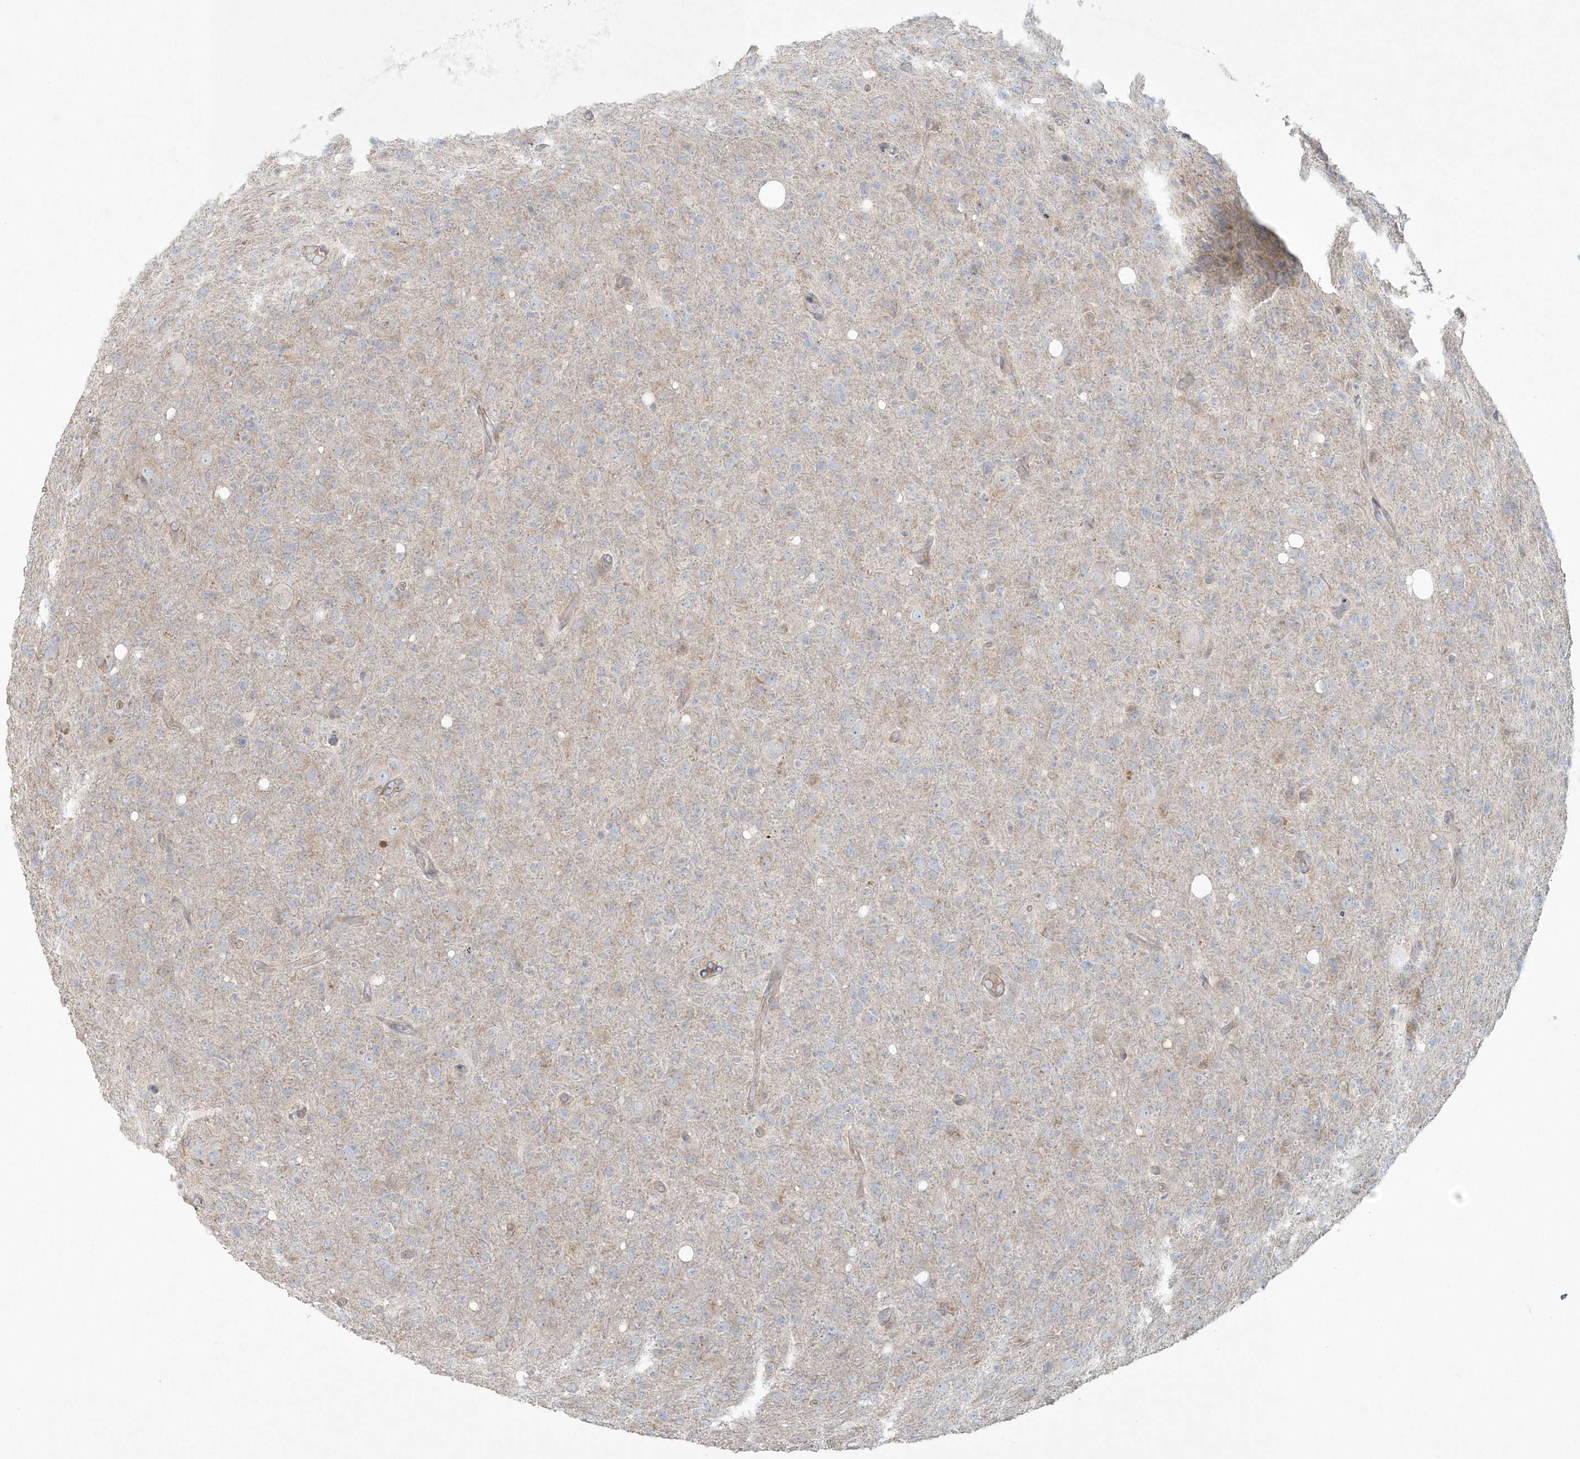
{"staining": {"intensity": "negative", "quantity": "none", "location": "none"}, "tissue": "glioma", "cell_type": "Tumor cells", "image_type": "cancer", "snomed": [{"axis": "morphology", "description": "Glioma, malignant, High grade"}, {"axis": "topography", "description": "Brain"}], "caption": "IHC of malignant high-grade glioma demonstrates no staining in tumor cells. (IHC, brightfield microscopy, high magnification).", "gene": "BLTP3A", "patient": {"sex": "female", "age": 57}}